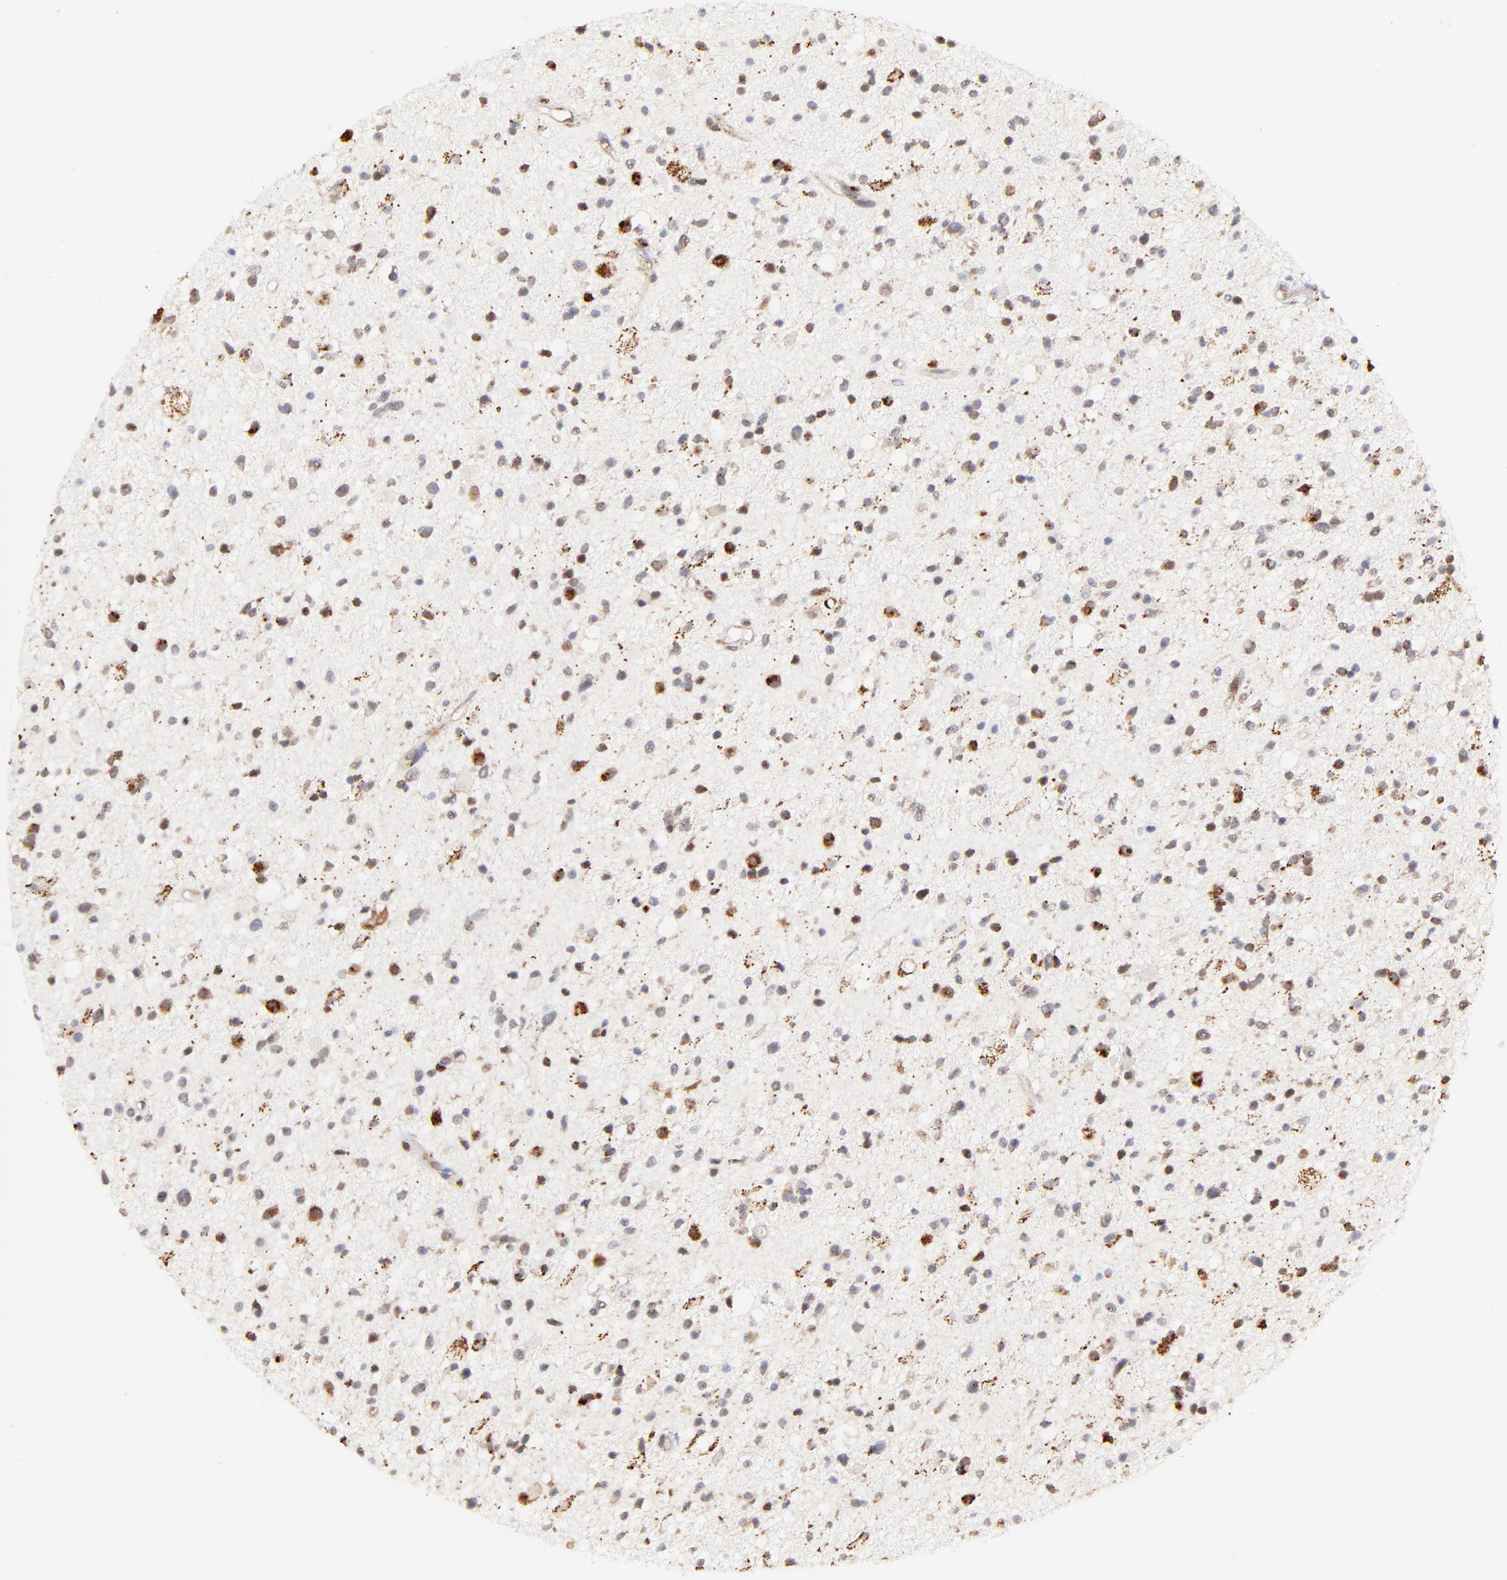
{"staining": {"intensity": "strong", "quantity": "<25%", "location": "cytoplasmic/membranous"}, "tissue": "glioma", "cell_type": "Tumor cells", "image_type": "cancer", "snomed": [{"axis": "morphology", "description": "Glioma, malignant, High grade"}, {"axis": "topography", "description": "Brain"}], "caption": "A brown stain highlights strong cytoplasmic/membranous positivity of a protein in human malignant glioma (high-grade) tumor cells. The staining was performed using DAB (3,3'-diaminobenzidine) to visualize the protein expression in brown, while the nuclei were stained in blue with hematoxylin (Magnification: 20x).", "gene": "MAP2K7", "patient": {"sex": "male", "age": 33}}